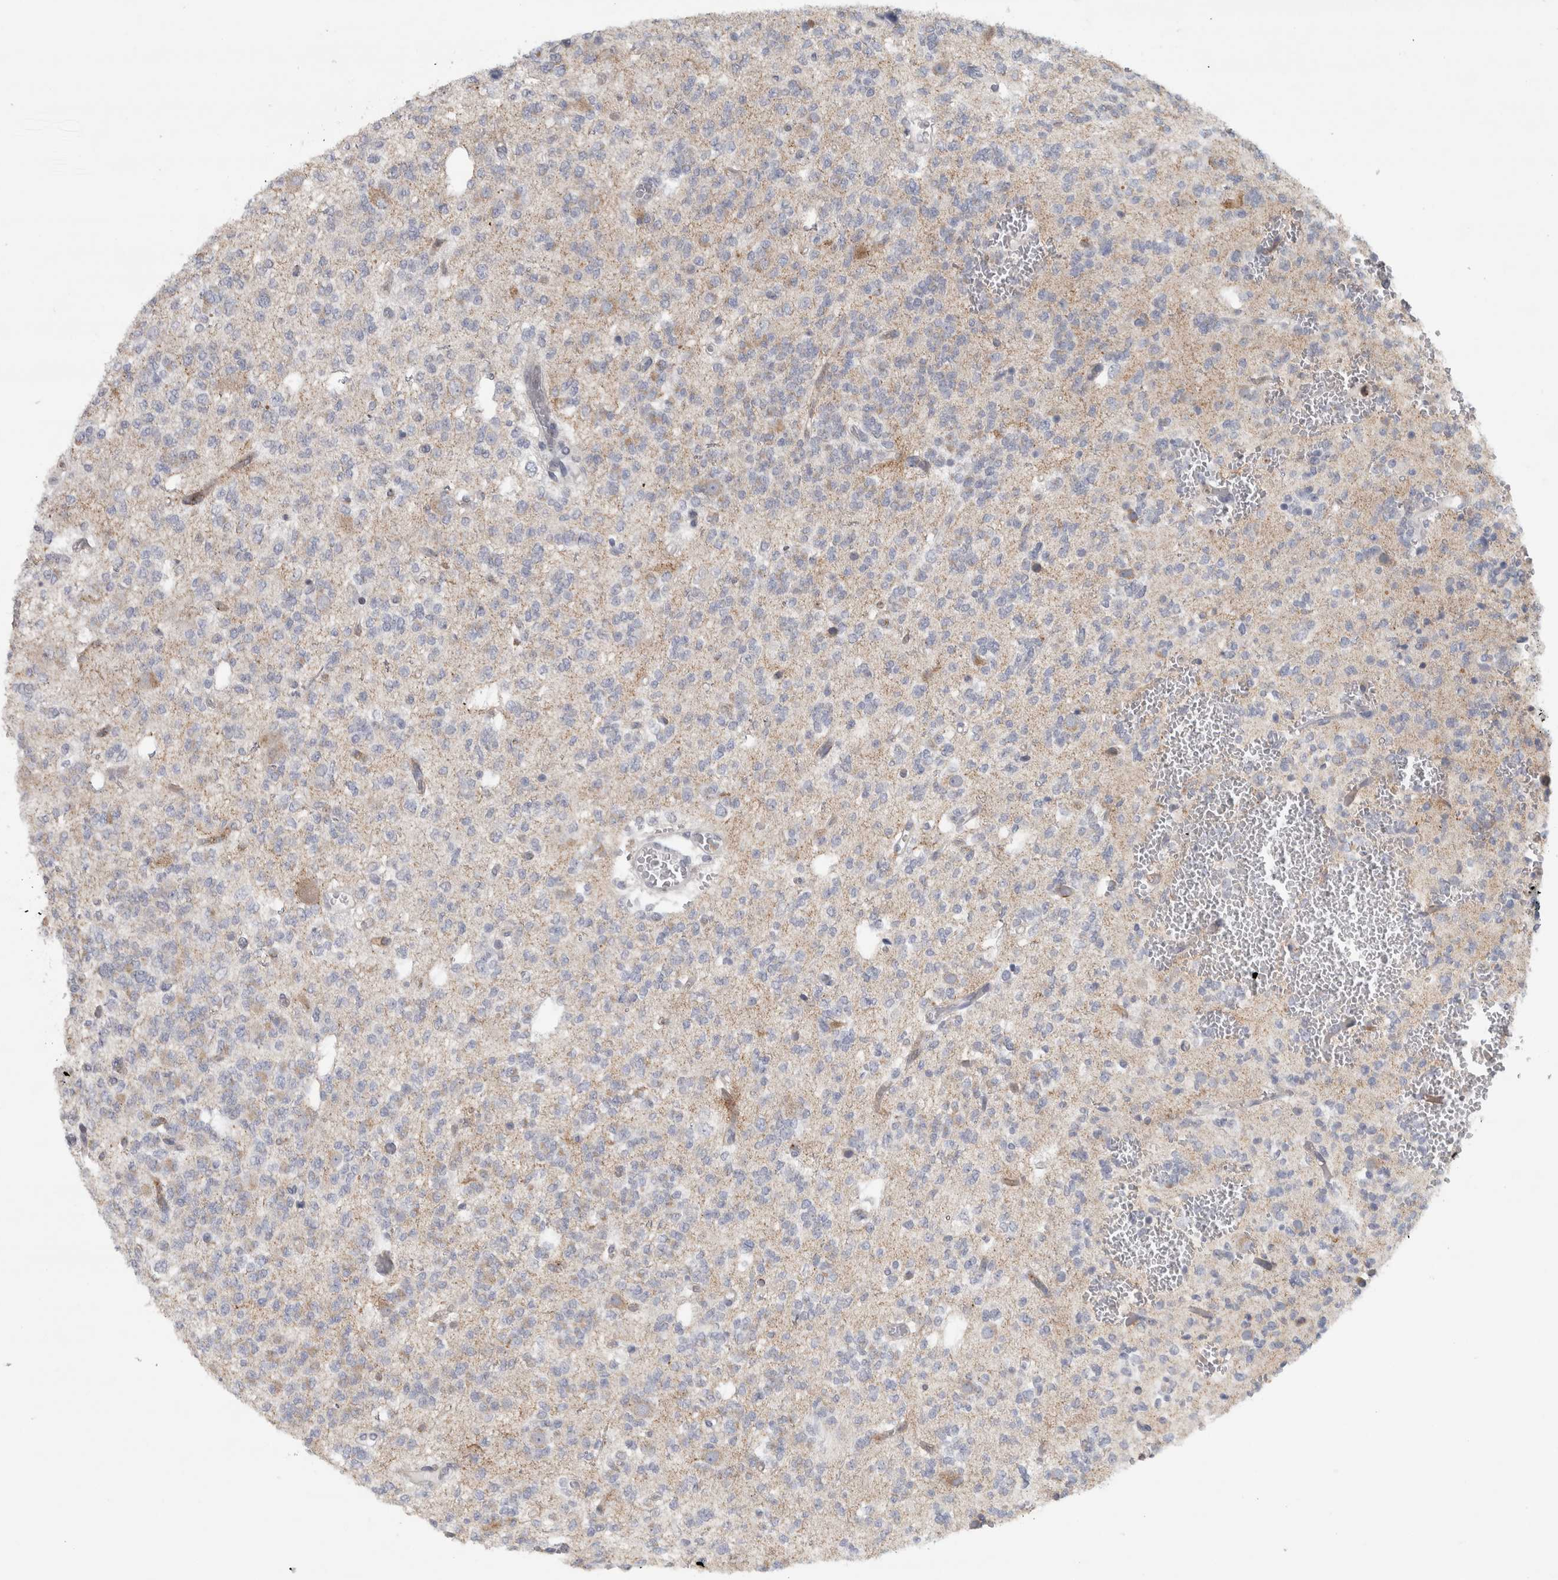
{"staining": {"intensity": "negative", "quantity": "none", "location": "none"}, "tissue": "glioma", "cell_type": "Tumor cells", "image_type": "cancer", "snomed": [{"axis": "morphology", "description": "Glioma, malignant, Low grade"}, {"axis": "topography", "description": "Brain"}], "caption": "Immunohistochemistry (IHC) of human glioma shows no positivity in tumor cells.", "gene": "PTPRN2", "patient": {"sex": "male", "age": 38}}